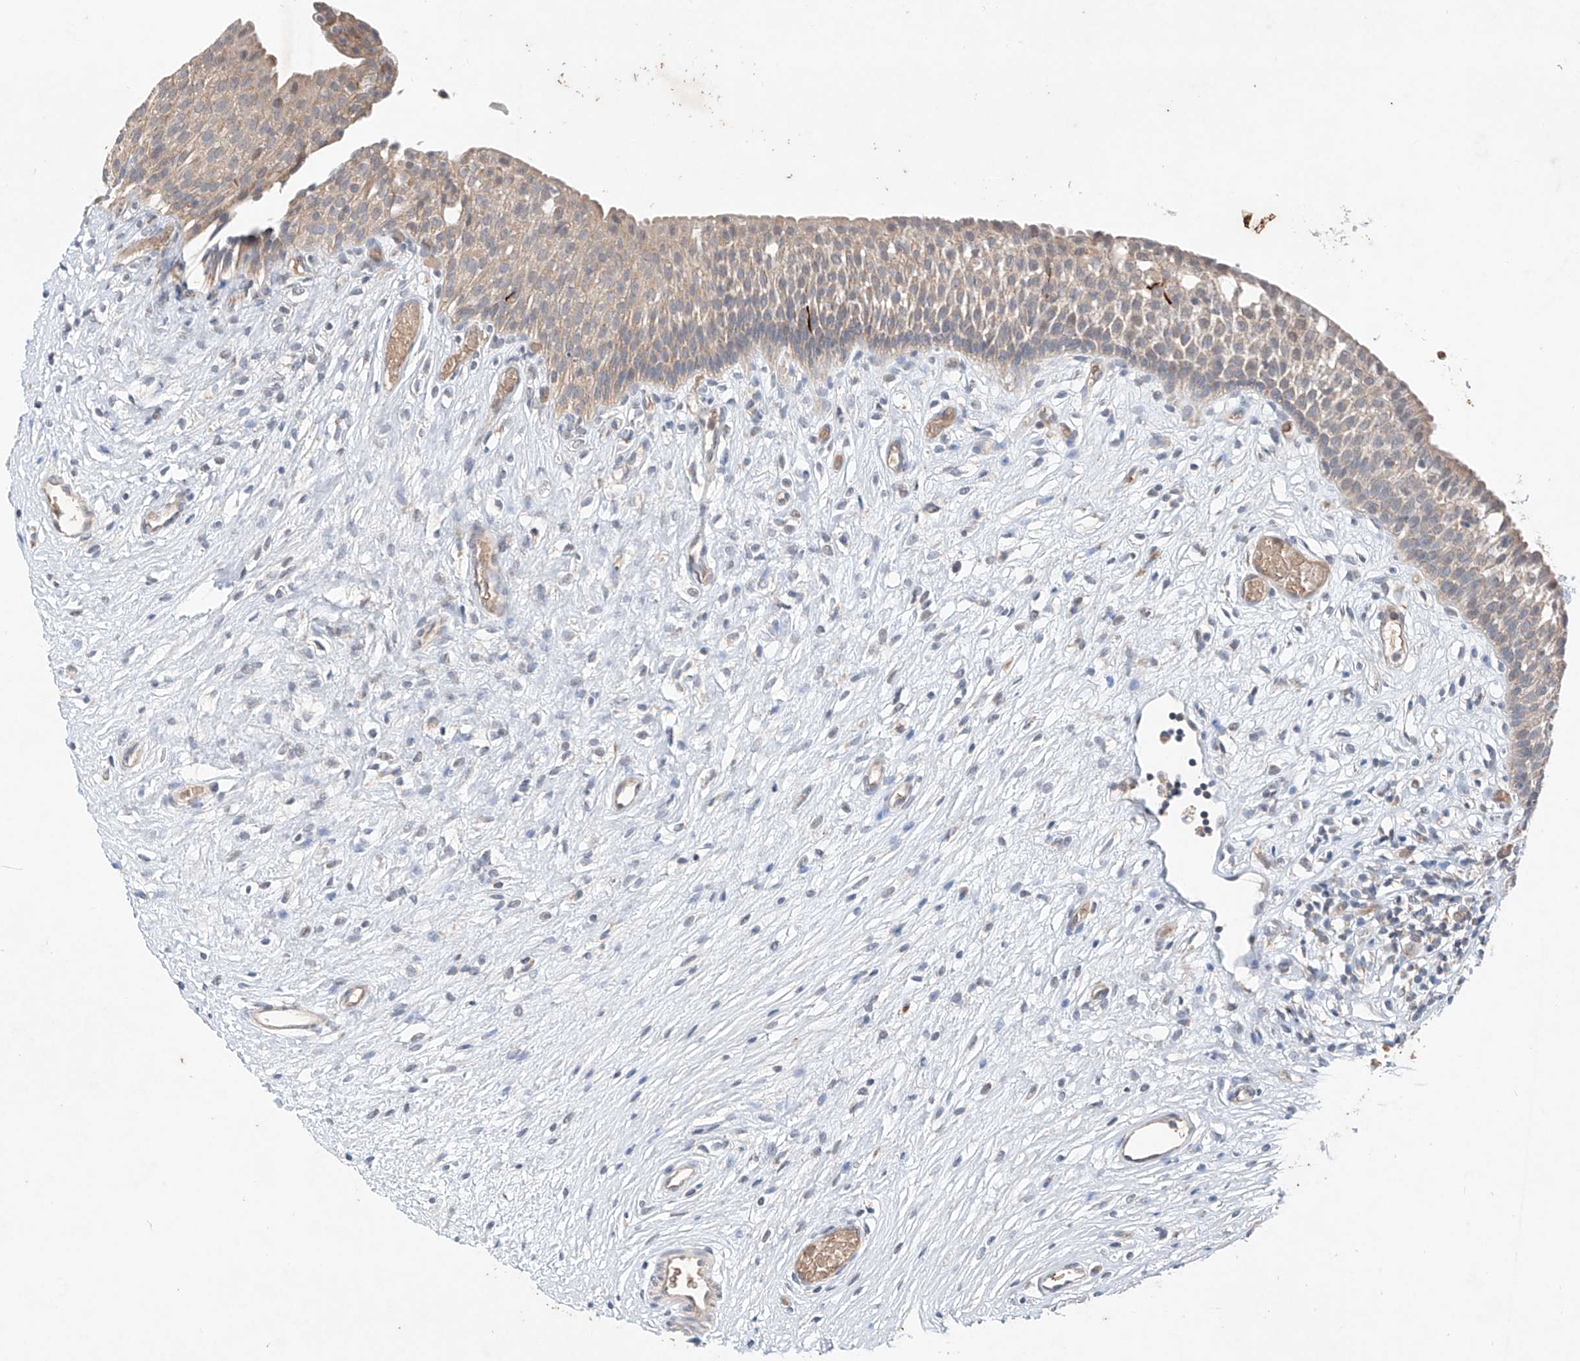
{"staining": {"intensity": "weak", "quantity": ">75%", "location": "cytoplasmic/membranous"}, "tissue": "urinary bladder", "cell_type": "Urothelial cells", "image_type": "normal", "snomed": [{"axis": "morphology", "description": "Normal tissue, NOS"}, {"axis": "topography", "description": "Urinary bladder"}], "caption": "Urinary bladder stained with IHC demonstrates weak cytoplasmic/membranous expression in approximately >75% of urothelial cells. (DAB = brown stain, brightfield microscopy at high magnification).", "gene": "FASTK", "patient": {"sex": "male", "age": 1}}